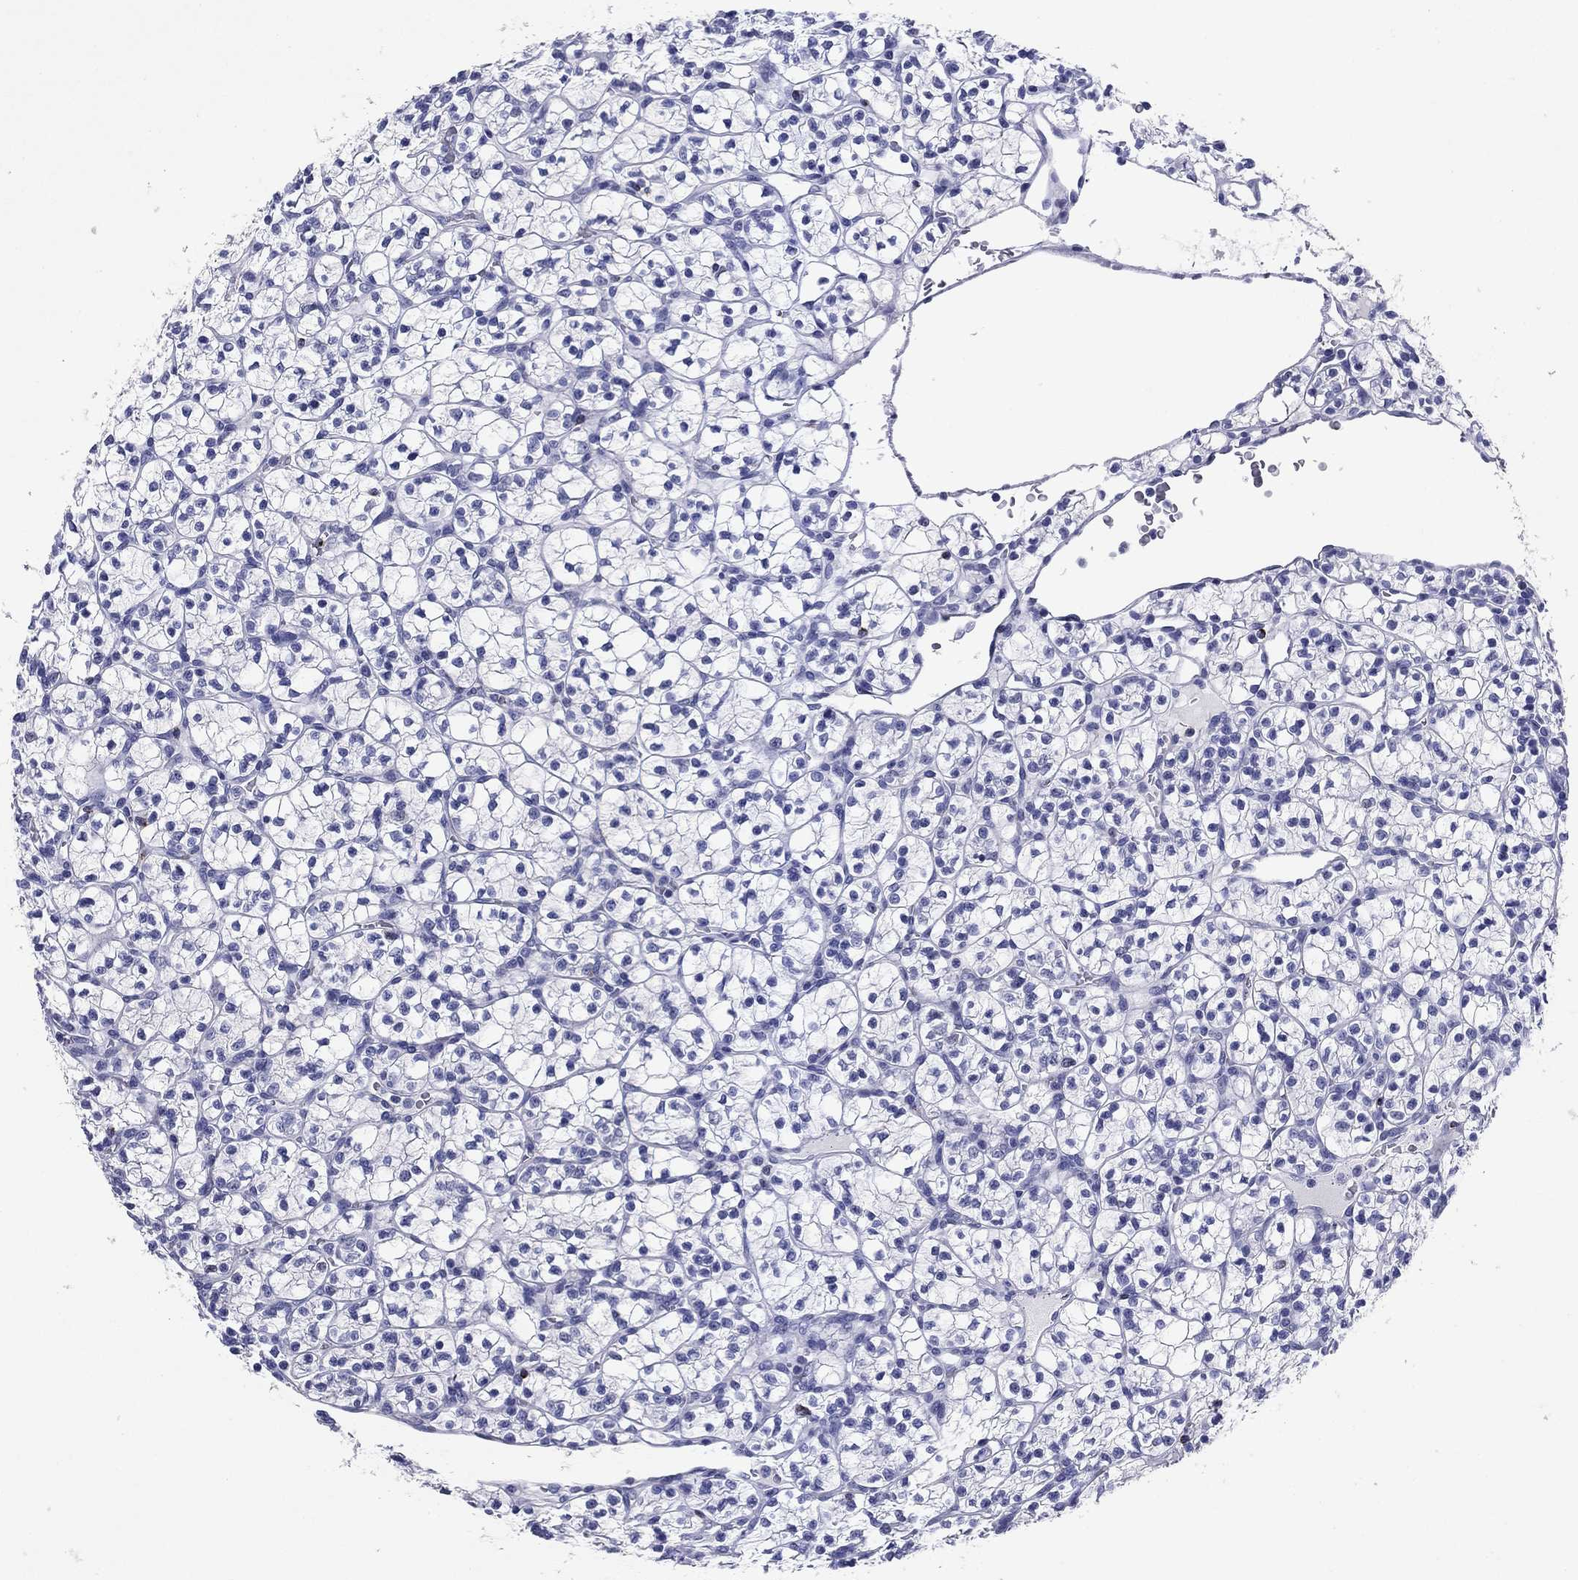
{"staining": {"intensity": "negative", "quantity": "none", "location": "none"}, "tissue": "renal cancer", "cell_type": "Tumor cells", "image_type": "cancer", "snomed": [{"axis": "morphology", "description": "Adenocarcinoma, NOS"}, {"axis": "topography", "description": "Kidney"}], "caption": "An immunohistochemistry image of renal adenocarcinoma is shown. There is no staining in tumor cells of renal adenocarcinoma.", "gene": "GZMK", "patient": {"sex": "female", "age": 89}}